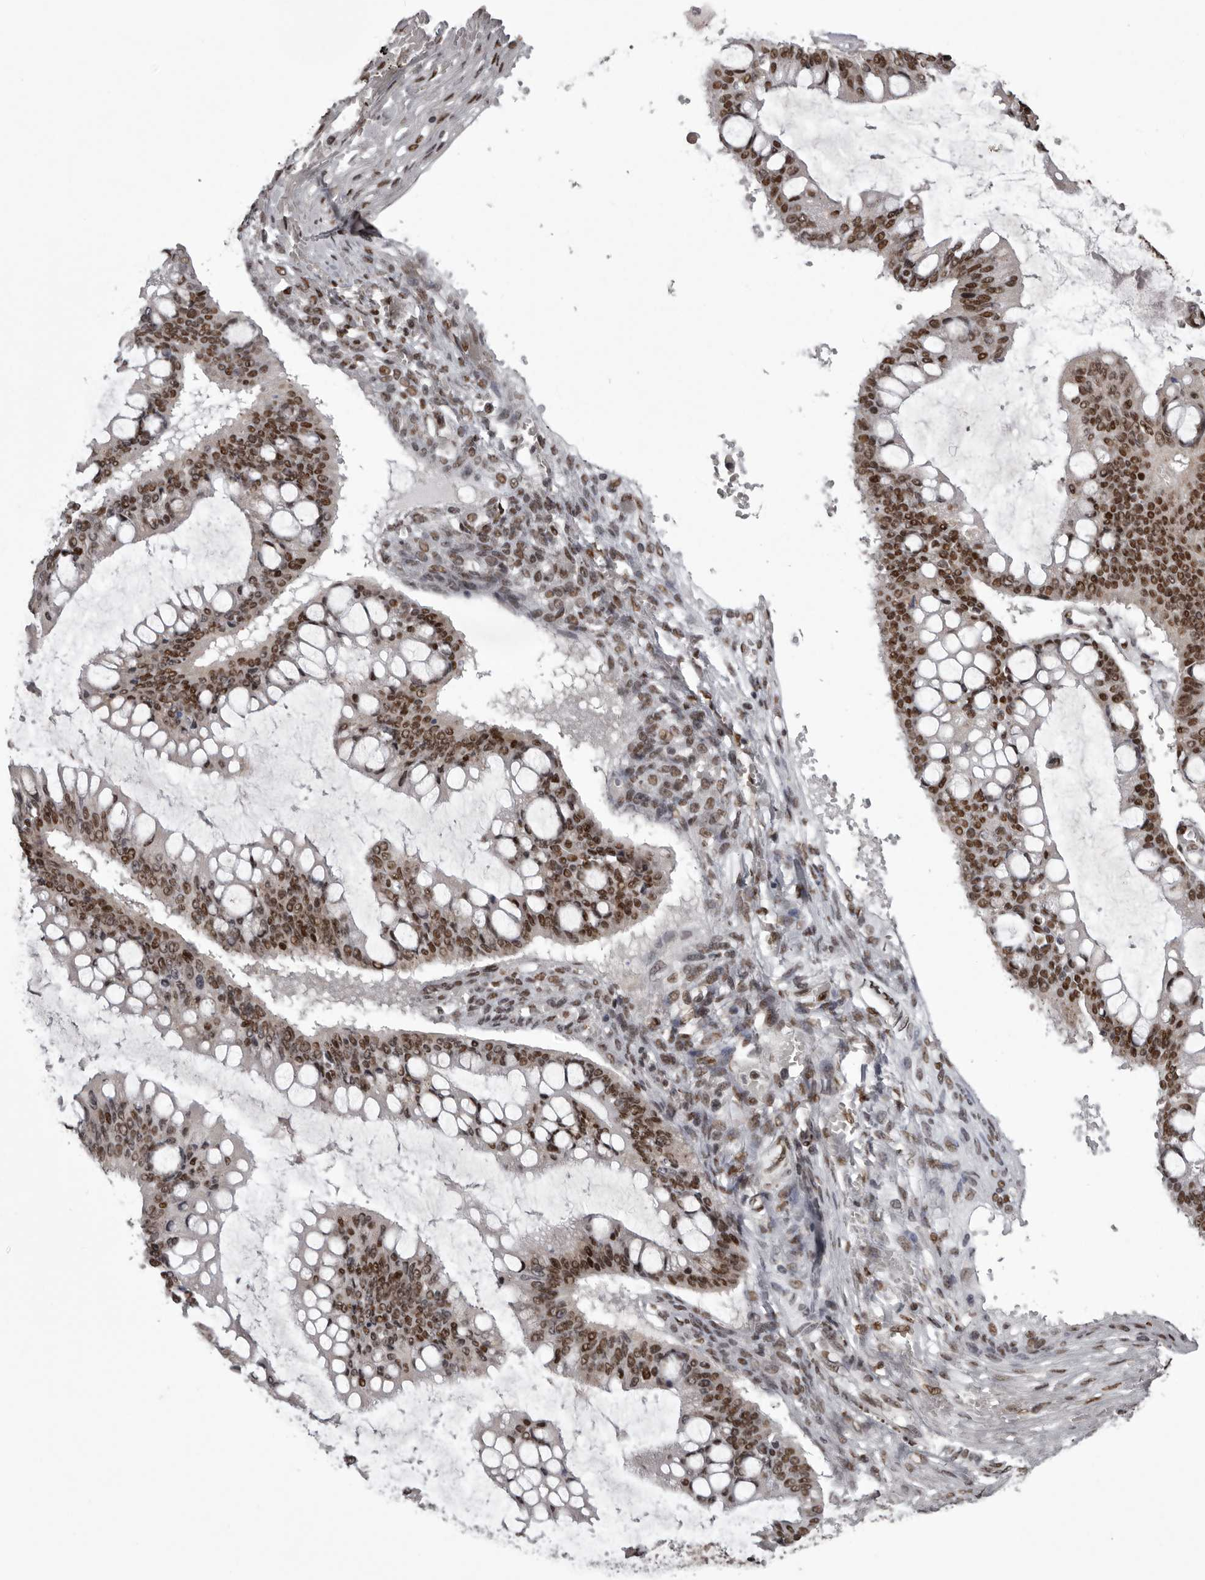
{"staining": {"intensity": "strong", "quantity": ">75%", "location": "nuclear"}, "tissue": "ovarian cancer", "cell_type": "Tumor cells", "image_type": "cancer", "snomed": [{"axis": "morphology", "description": "Cystadenocarcinoma, mucinous, NOS"}, {"axis": "topography", "description": "Ovary"}], "caption": "Strong nuclear expression is seen in approximately >75% of tumor cells in mucinous cystadenocarcinoma (ovarian). Using DAB (3,3'-diaminobenzidine) (brown) and hematoxylin (blue) stains, captured at high magnification using brightfield microscopy.", "gene": "NUMA1", "patient": {"sex": "female", "age": 73}}